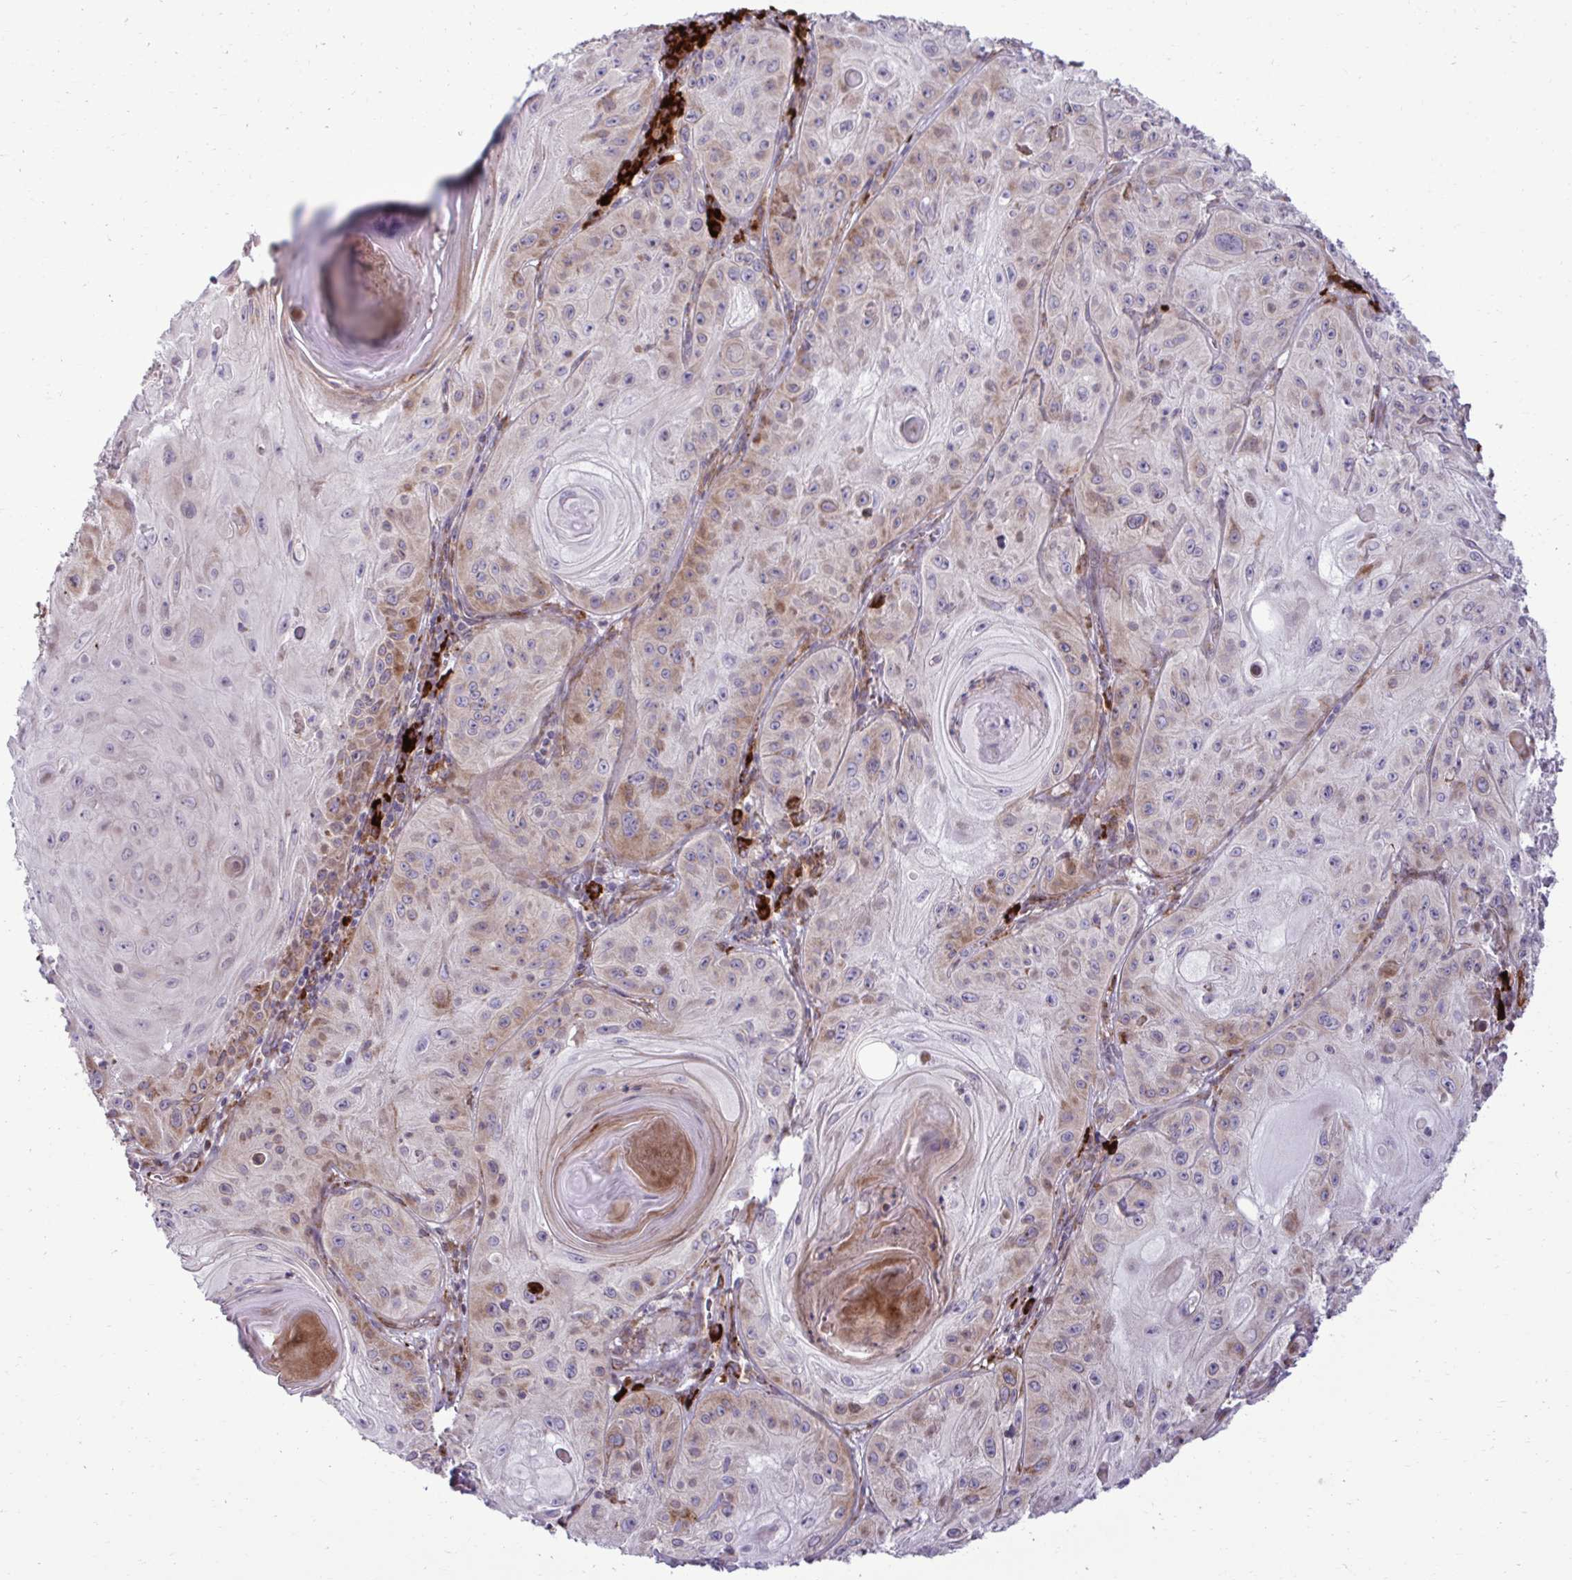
{"staining": {"intensity": "weak", "quantity": "<25%", "location": "cytoplasmic/membranous"}, "tissue": "skin cancer", "cell_type": "Tumor cells", "image_type": "cancer", "snomed": [{"axis": "morphology", "description": "Squamous cell carcinoma, NOS"}, {"axis": "topography", "description": "Skin"}], "caption": "Skin cancer stained for a protein using IHC reveals no staining tumor cells.", "gene": "LIMS1", "patient": {"sex": "male", "age": 85}}